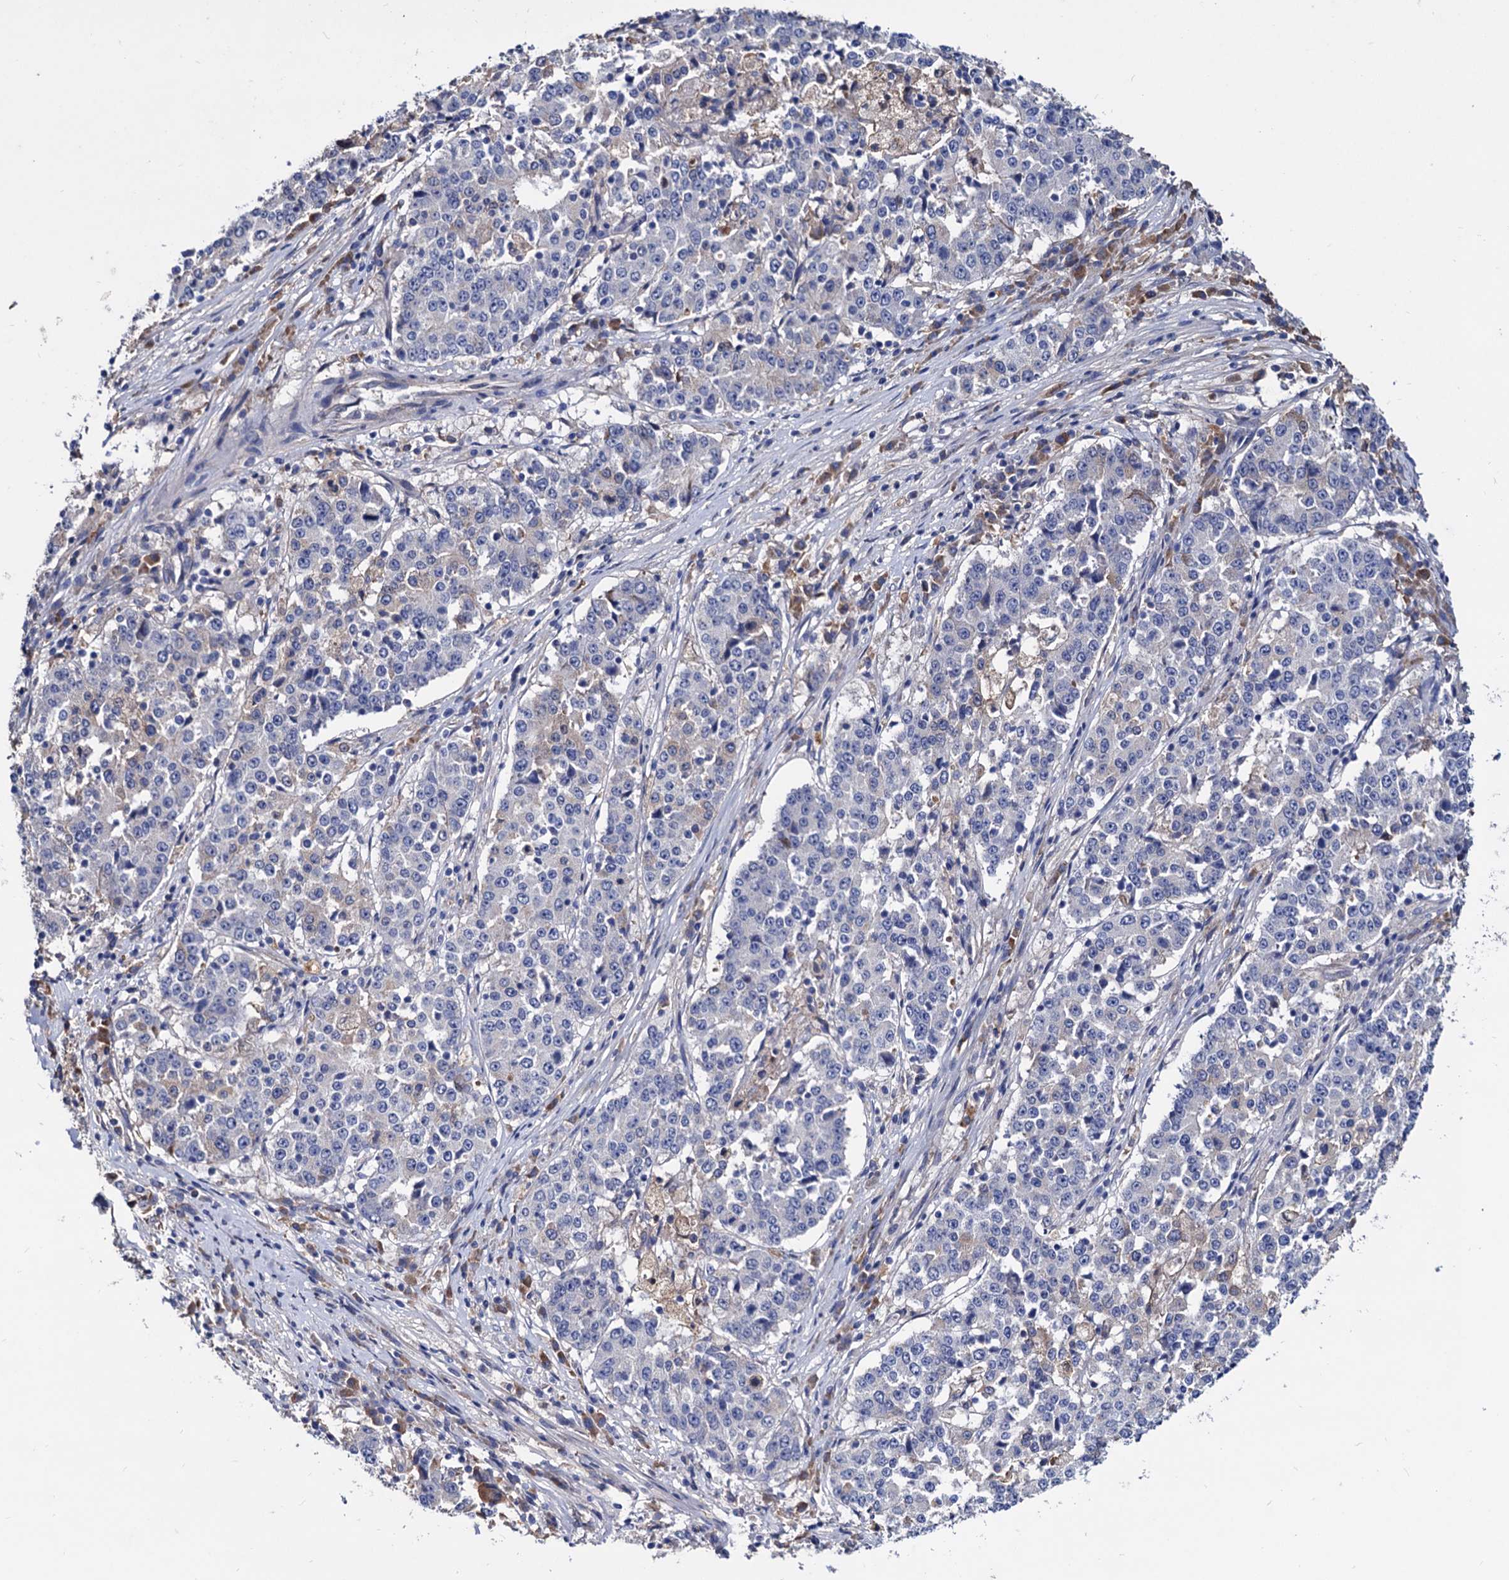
{"staining": {"intensity": "negative", "quantity": "none", "location": "none"}, "tissue": "stomach cancer", "cell_type": "Tumor cells", "image_type": "cancer", "snomed": [{"axis": "morphology", "description": "Adenocarcinoma, NOS"}, {"axis": "topography", "description": "Stomach"}], "caption": "Immunohistochemistry photomicrograph of neoplastic tissue: human stomach cancer stained with DAB exhibits no significant protein positivity in tumor cells.", "gene": "NPAS4", "patient": {"sex": "male", "age": 59}}